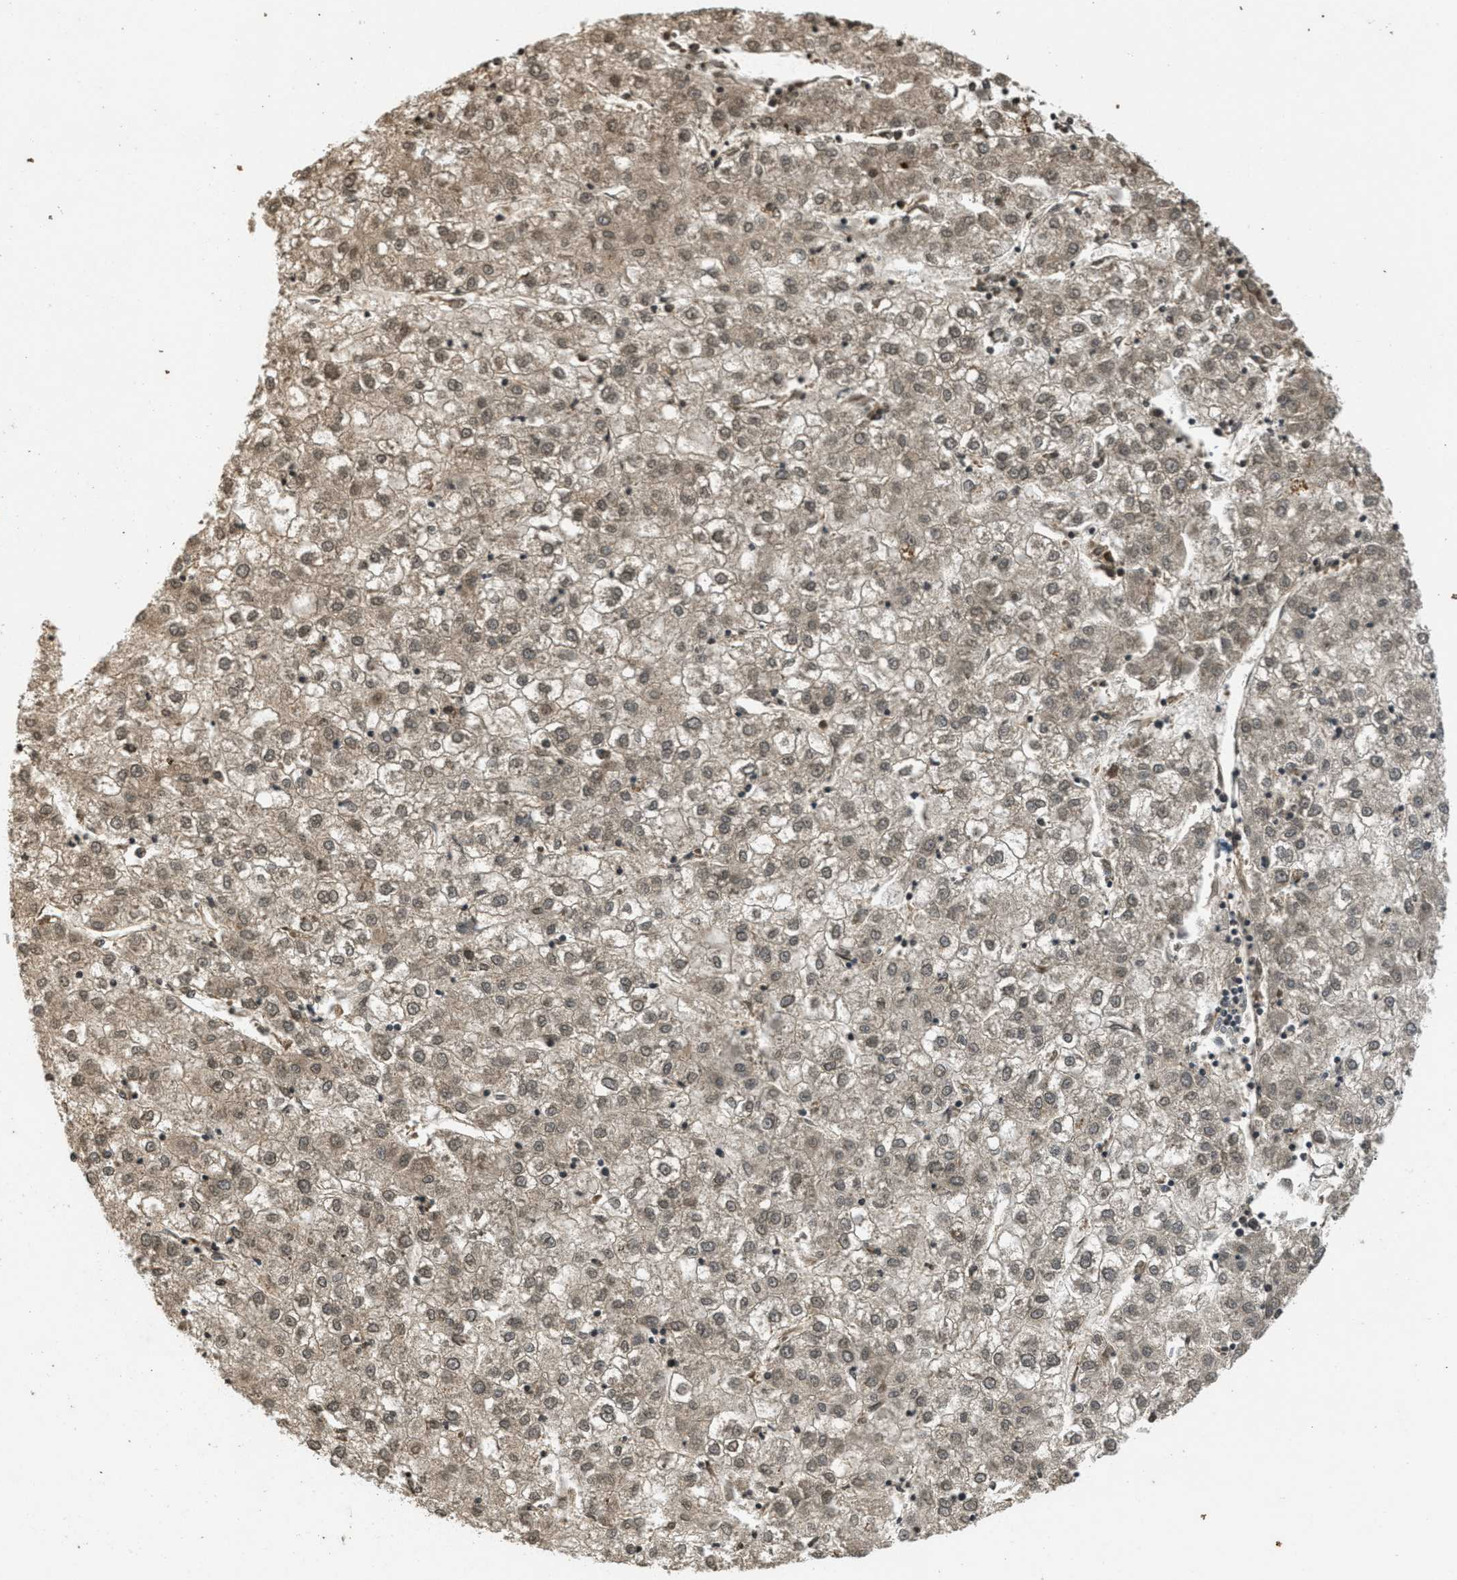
{"staining": {"intensity": "moderate", "quantity": ">75%", "location": "cytoplasmic/membranous,nuclear"}, "tissue": "liver cancer", "cell_type": "Tumor cells", "image_type": "cancer", "snomed": [{"axis": "morphology", "description": "Carcinoma, Hepatocellular, NOS"}, {"axis": "topography", "description": "Liver"}], "caption": "Immunohistochemistry (IHC) of human hepatocellular carcinoma (liver) displays medium levels of moderate cytoplasmic/membranous and nuclear expression in approximately >75% of tumor cells.", "gene": "ATG7", "patient": {"sex": "male", "age": 72}}